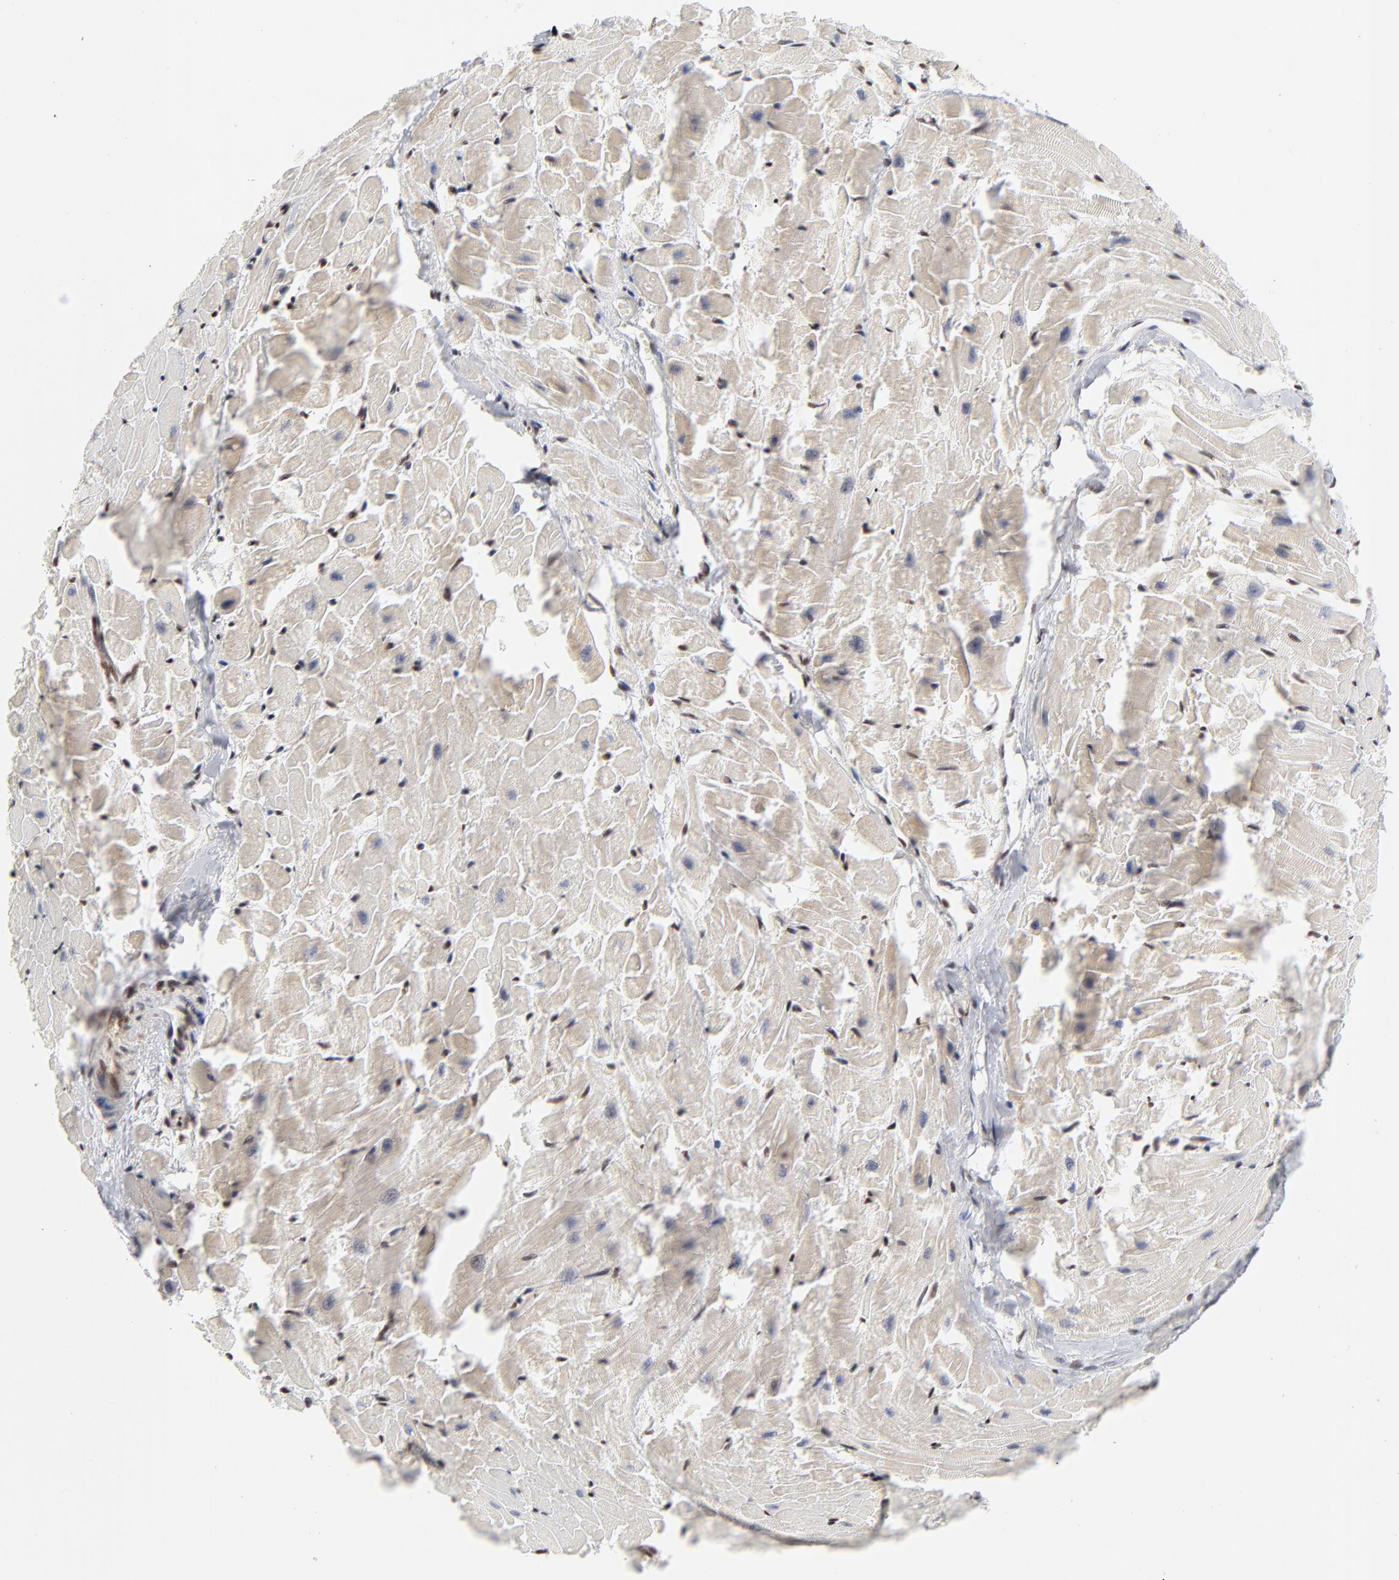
{"staining": {"intensity": "moderate", "quantity": "25%-75%", "location": "nuclear"}, "tissue": "heart muscle", "cell_type": "Cardiomyocytes", "image_type": "normal", "snomed": [{"axis": "morphology", "description": "Normal tissue, NOS"}, {"axis": "topography", "description": "Heart"}], "caption": "IHC staining of normal heart muscle, which exhibits medium levels of moderate nuclear staining in about 25%-75% of cardiomyocytes indicating moderate nuclear protein positivity. The staining was performed using DAB (brown) for protein detection and nuclei were counterstained in hematoxylin (blue).", "gene": "CREB1", "patient": {"sex": "female", "age": 19}}